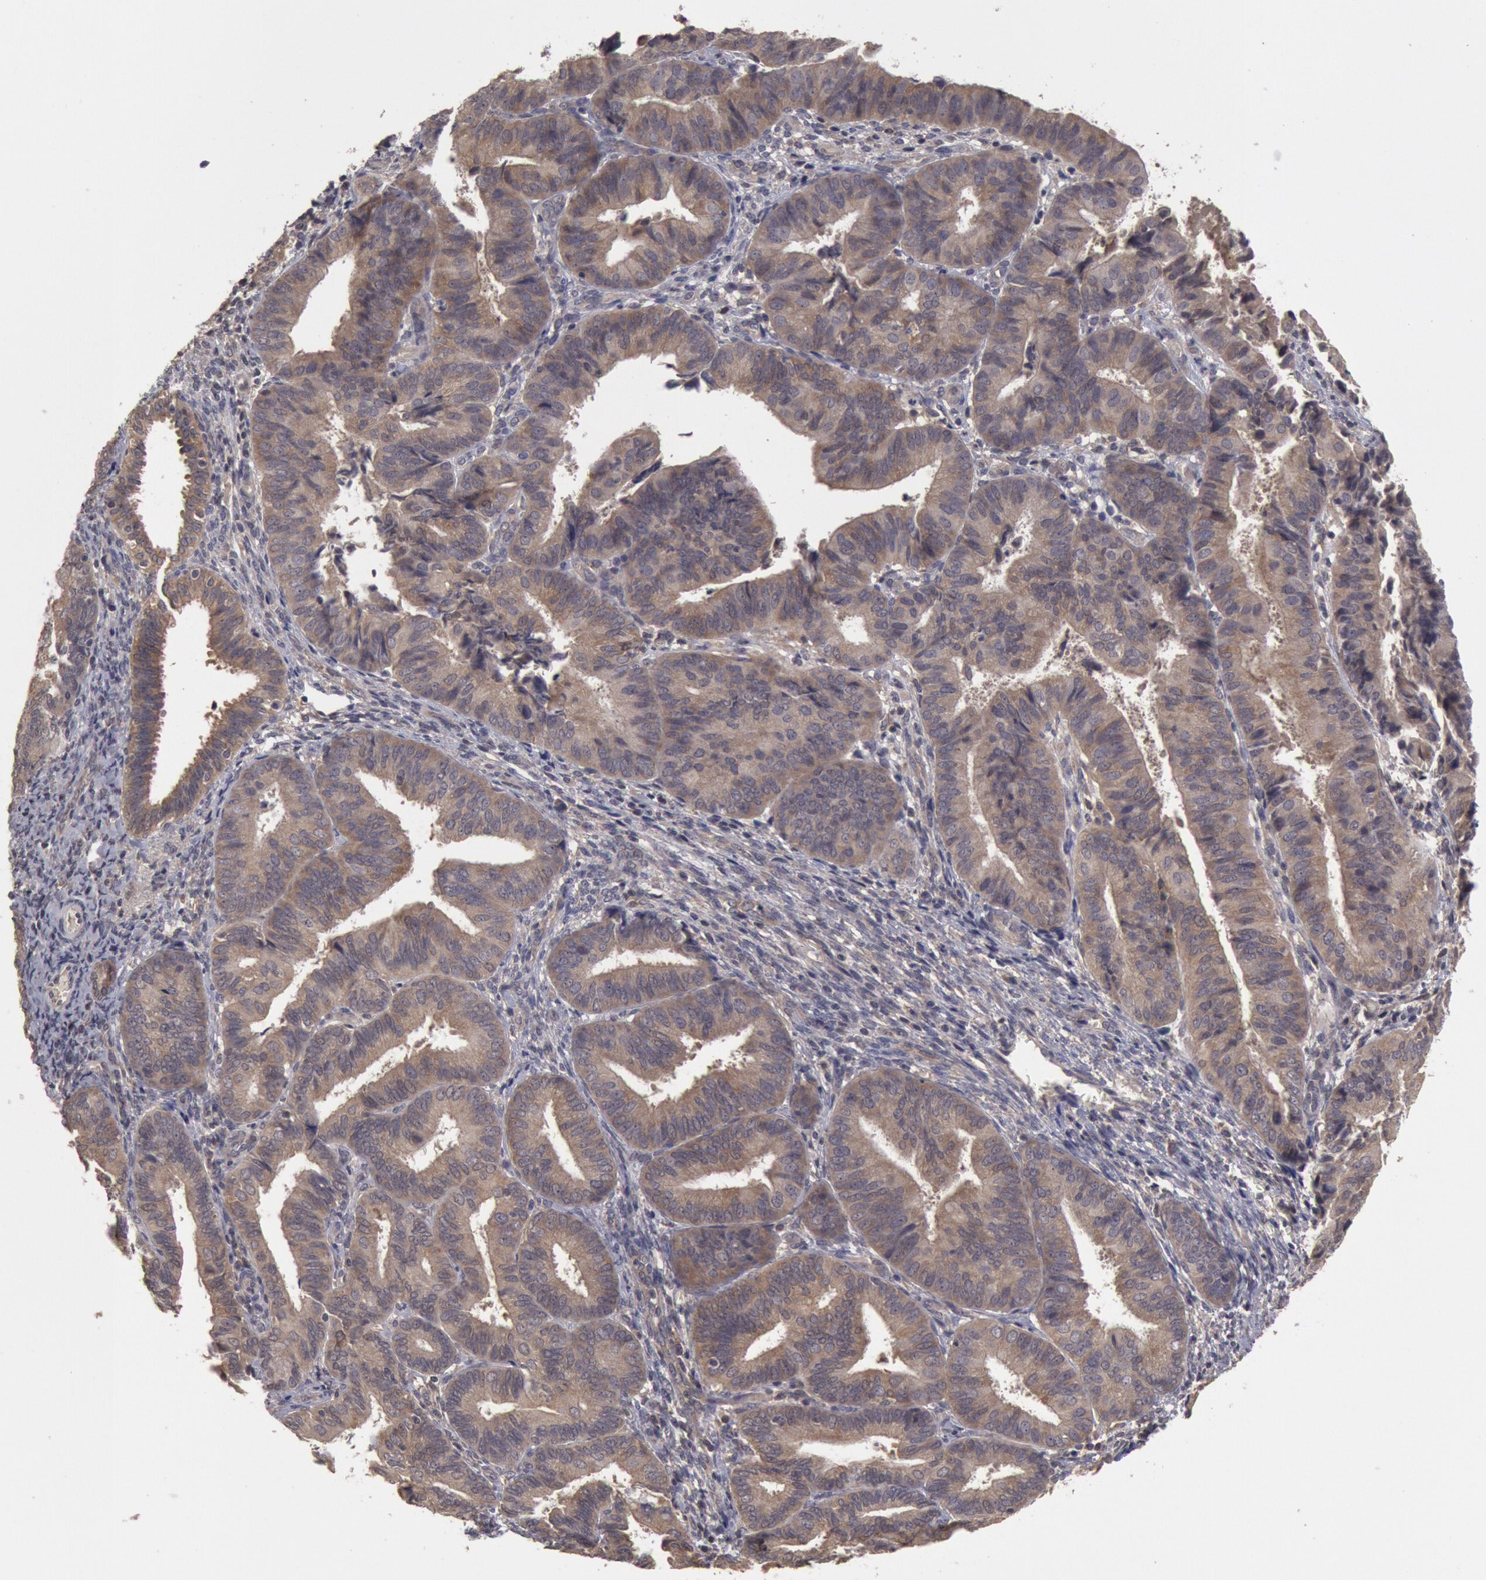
{"staining": {"intensity": "weak", "quantity": ">75%", "location": "cytoplasmic/membranous"}, "tissue": "endometrial cancer", "cell_type": "Tumor cells", "image_type": "cancer", "snomed": [{"axis": "morphology", "description": "Adenocarcinoma, NOS"}, {"axis": "topography", "description": "Endometrium"}], "caption": "Endometrial adenocarcinoma stained with a protein marker demonstrates weak staining in tumor cells.", "gene": "ZFP36L1", "patient": {"sex": "female", "age": 63}}